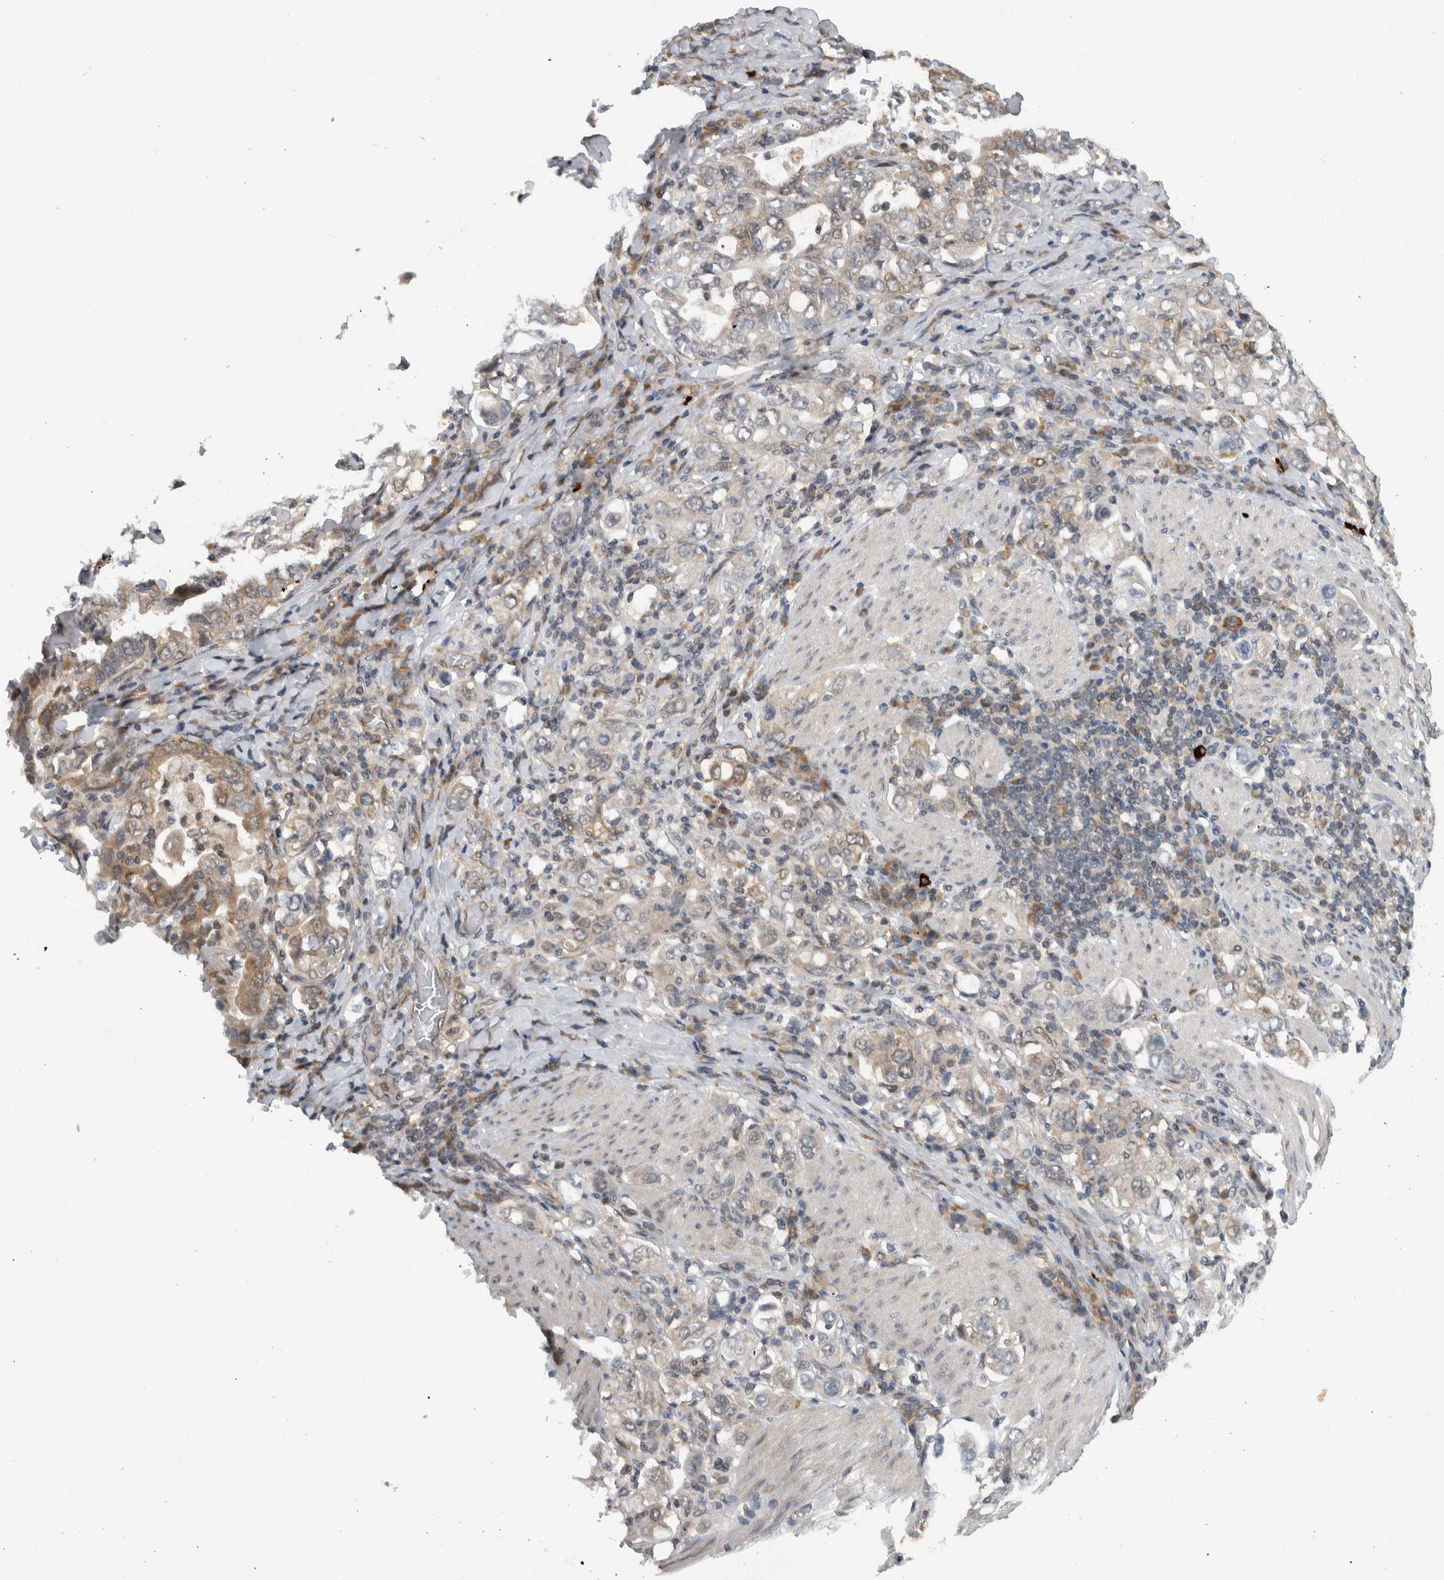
{"staining": {"intensity": "weak", "quantity": "<25%", "location": "cytoplasmic/membranous"}, "tissue": "stomach cancer", "cell_type": "Tumor cells", "image_type": "cancer", "snomed": [{"axis": "morphology", "description": "Adenocarcinoma, NOS"}, {"axis": "topography", "description": "Stomach, upper"}], "caption": "The photomicrograph shows no staining of tumor cells in stomach cancer.", "gene": "CCDC43", "patient": {"sex": "male", "age": 62}}